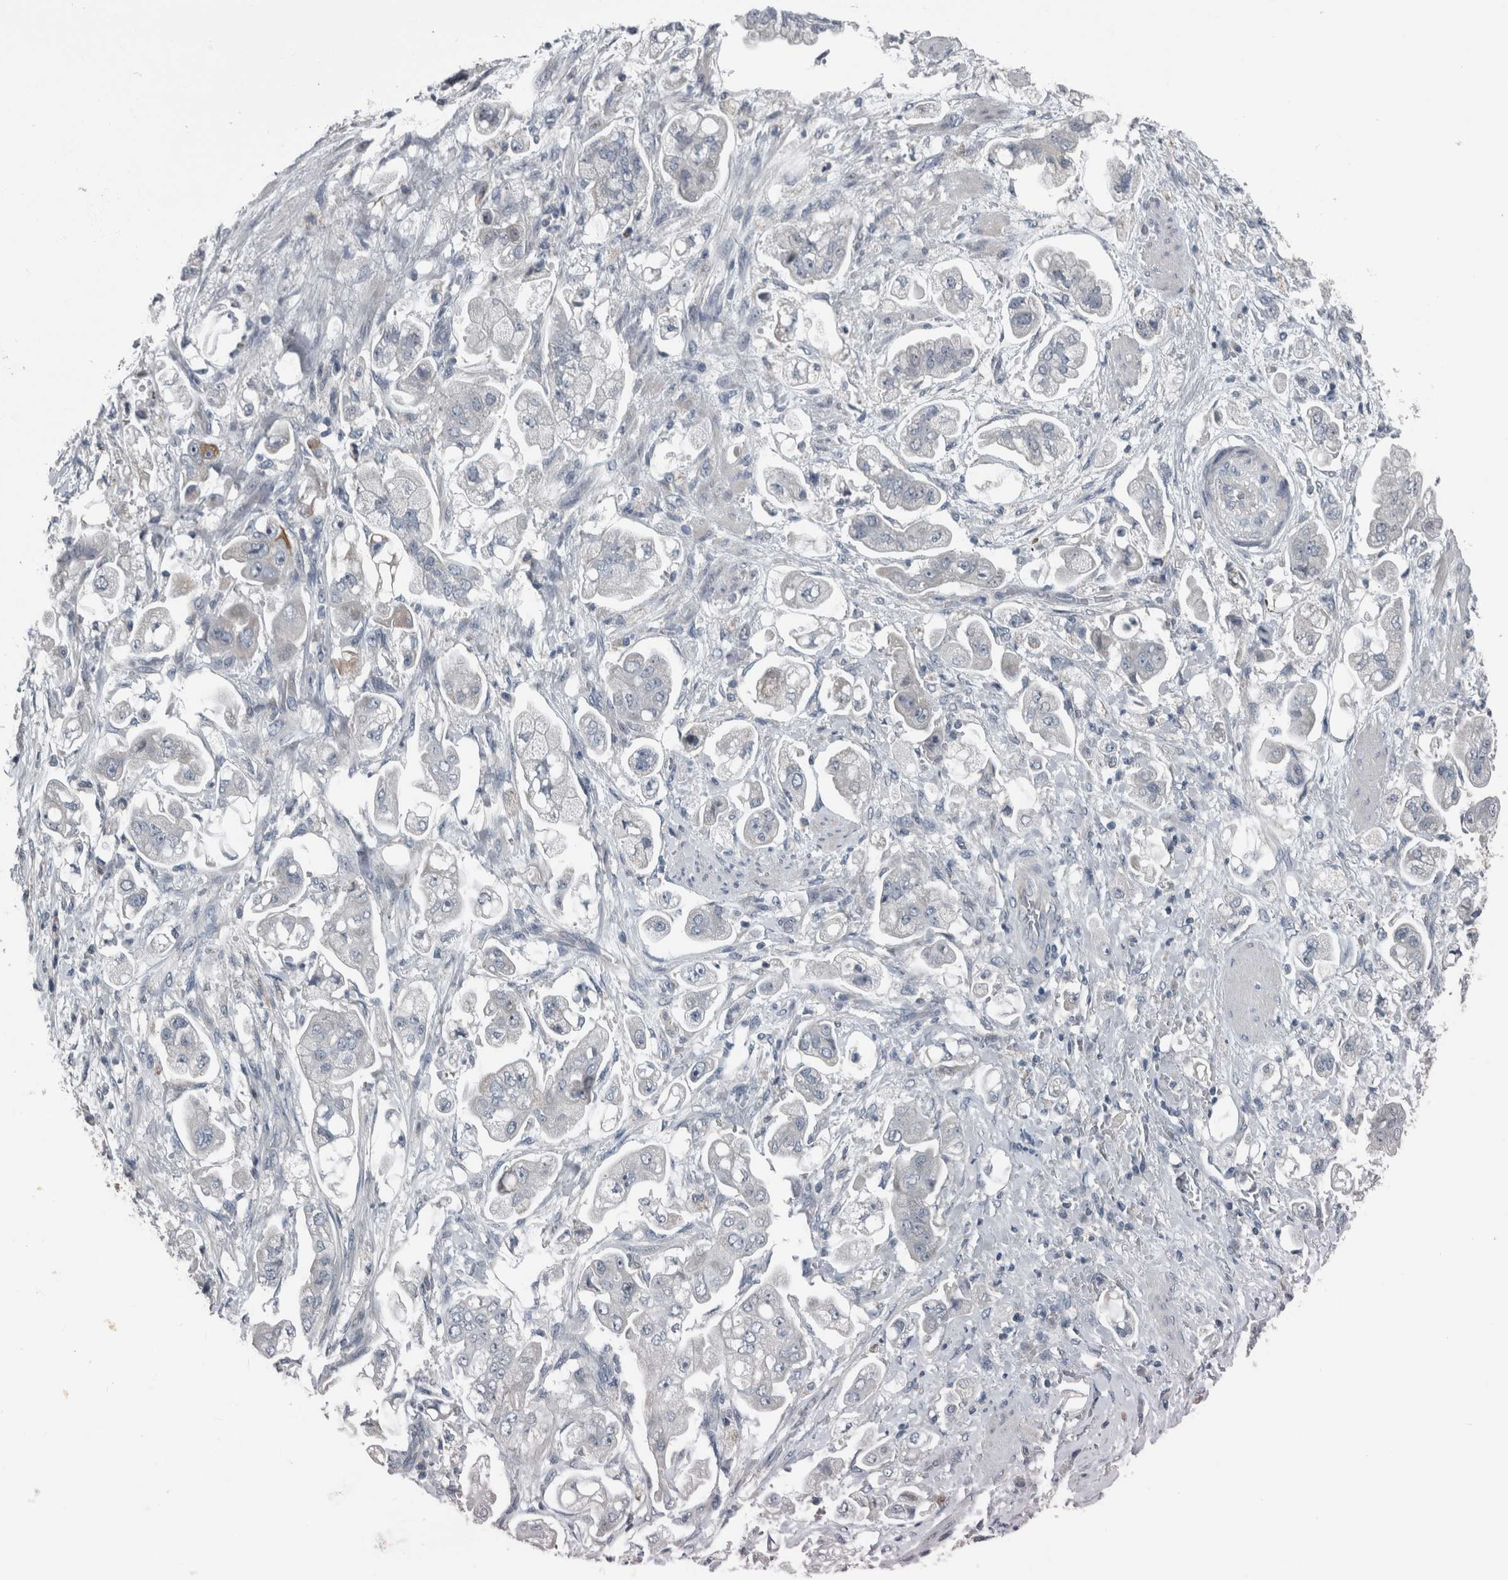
{"staining": {"intensity": "negative", "quantity": "none", "location": "none"}, "tissue": "stomach cancer", "cell_type": "Tumor cells", "image_type": "cancer", "snomed": [{"axis": "morphology", "description": "Adenocarcinoma, NOS"}, {"axis": "topography", "description": "Stomach"}], "caption": "The immunohistochemistry photomicrograph has no significant staining in tumor cells of stomach adenocarcinoma tissue. The staining was performed using DAB to visualize the protein expression in brown, while the nuclei were stained in blue with hematoxylin (Magnification: 20x).", "gene": "KRT20", "patient": {"sex": "male", "age": 62}}